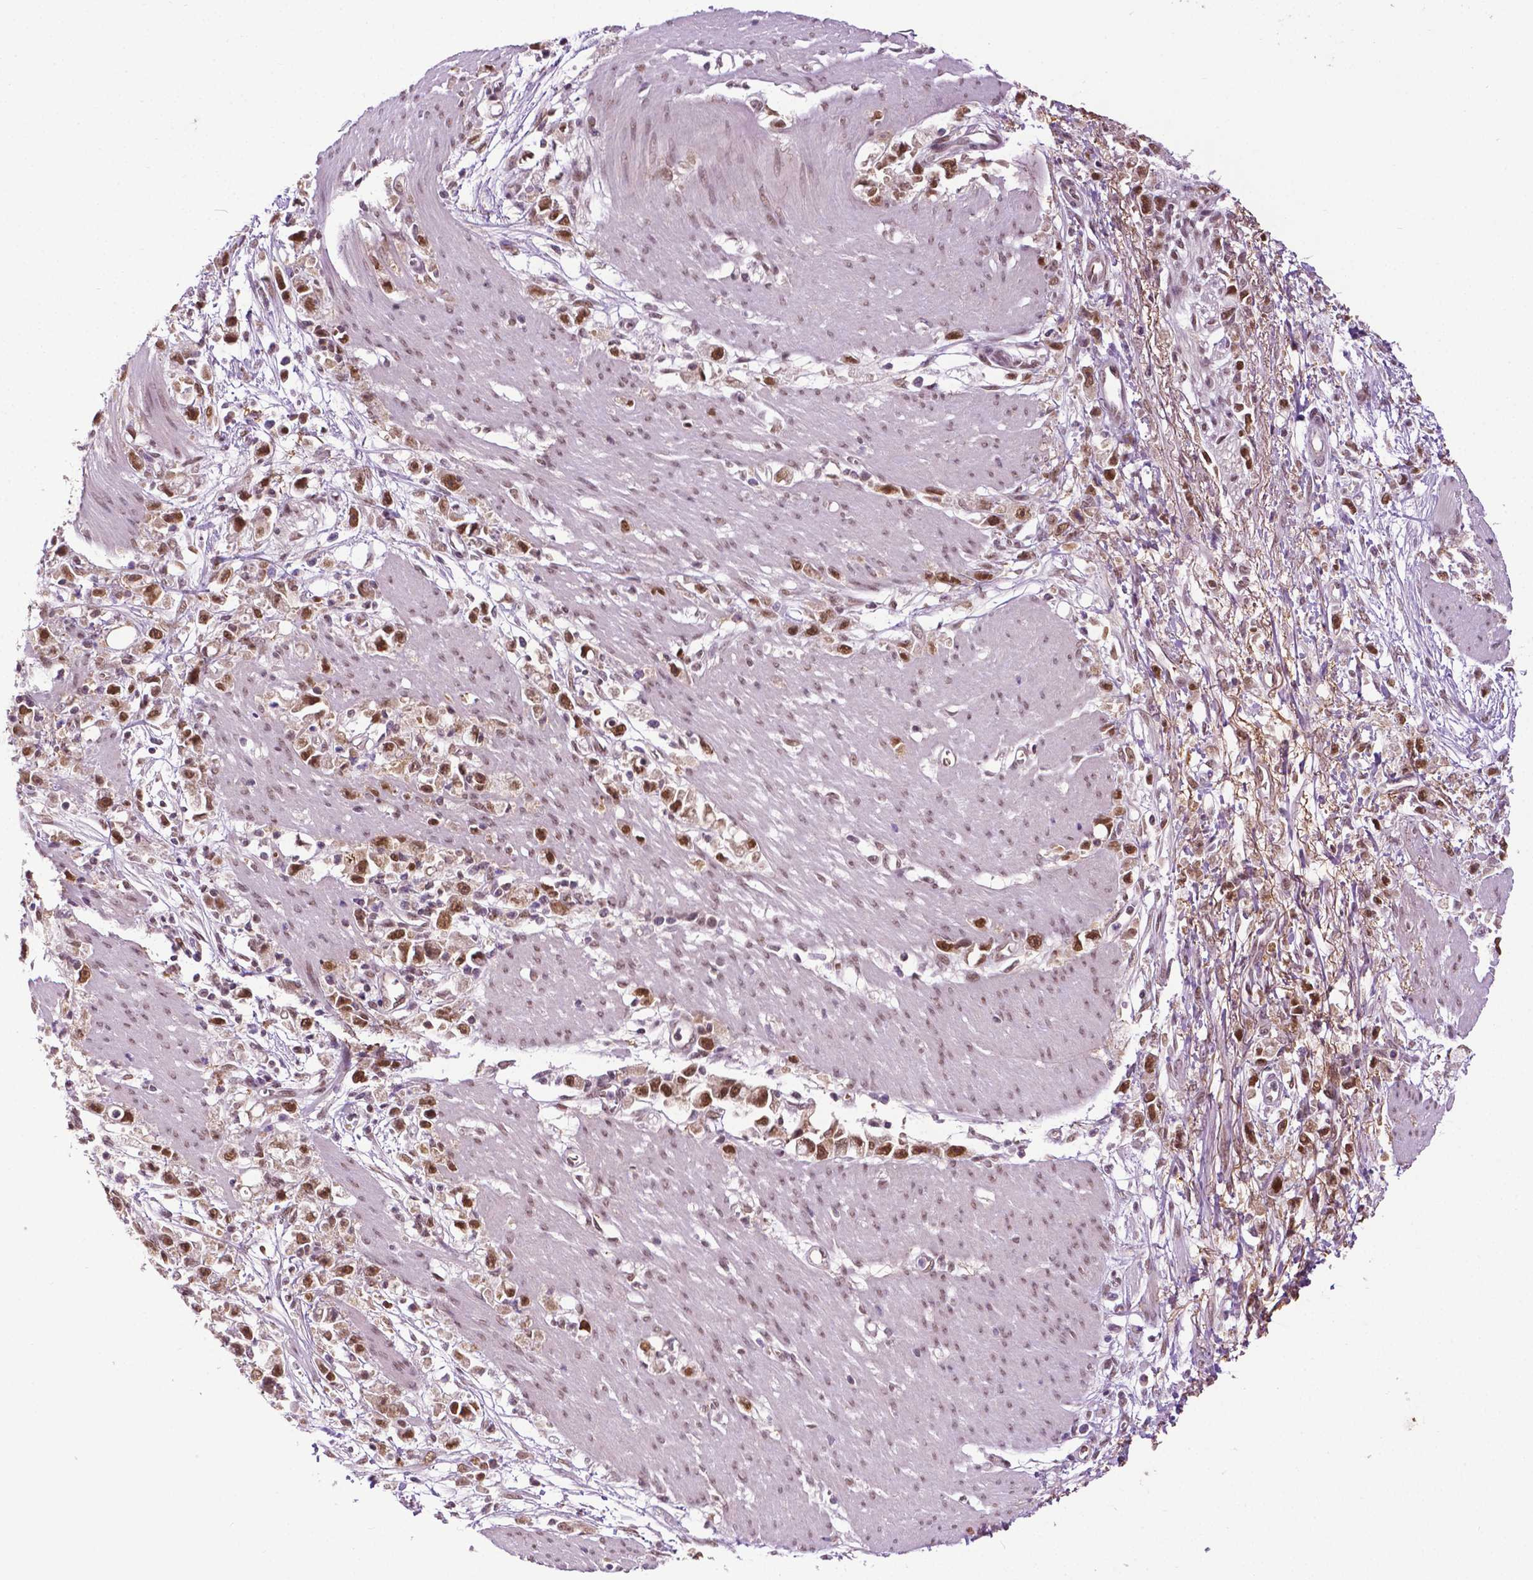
{"staining": {"intensity": "strong", "quantity": ">75%", "location": "nuclear"}, "tissue": "stomach cancer", "cell_type": "Tumor cells", "image_type": "cancer", "snomed": [{"axis": "morphology", "description": "Adenocarcinoma, NOS"}, {"axis": "topography", "description": "Stomach"}], "caption": "Immunohistochemical staining of stomach cancer (adenocarcinoma) exhibits high levels of strong nuclear staining in about >75% of tumor cells.", "gene": "UBQLN4", "patient": {"sex": "female", "age": 59}}